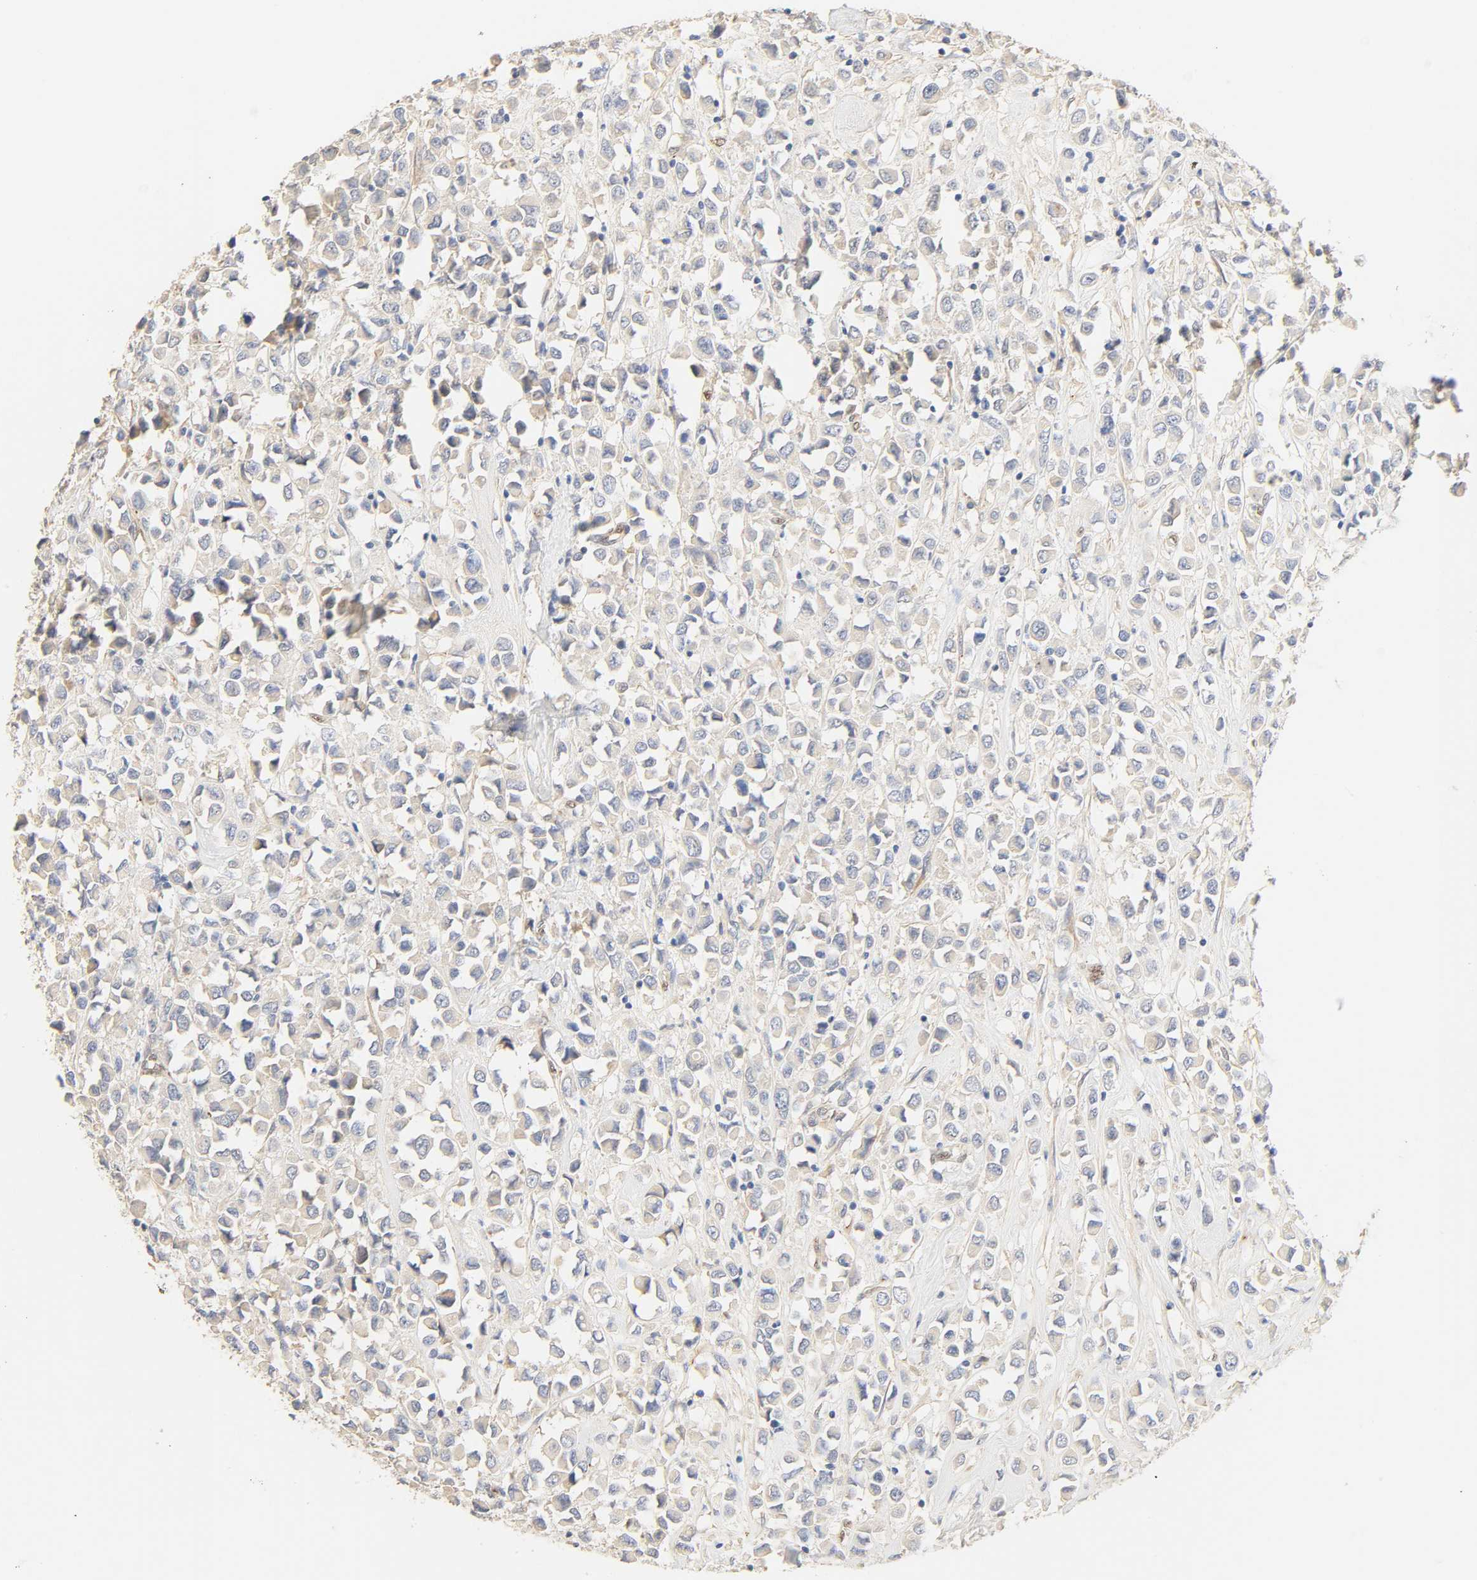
{"staining": {"intensity": "negative", "quantity": "none", "location": "none"}, "tissue": "breast cancer", "cell_type": "Tumor cells", "image_type": "cancer", "snomed": [{"axis": "morphology", "description": "Duct carcinoma"}, {"axis": "topography", "description": "Breast"}], "caption": "IHC photomicrograph of intraductal carcinoma (breast) stained for a protein (brown), which reveals no expression in tumor cells.", "gene": "BORCS8-MEF2B", "patient": {"sex": "female", "age": 61}}